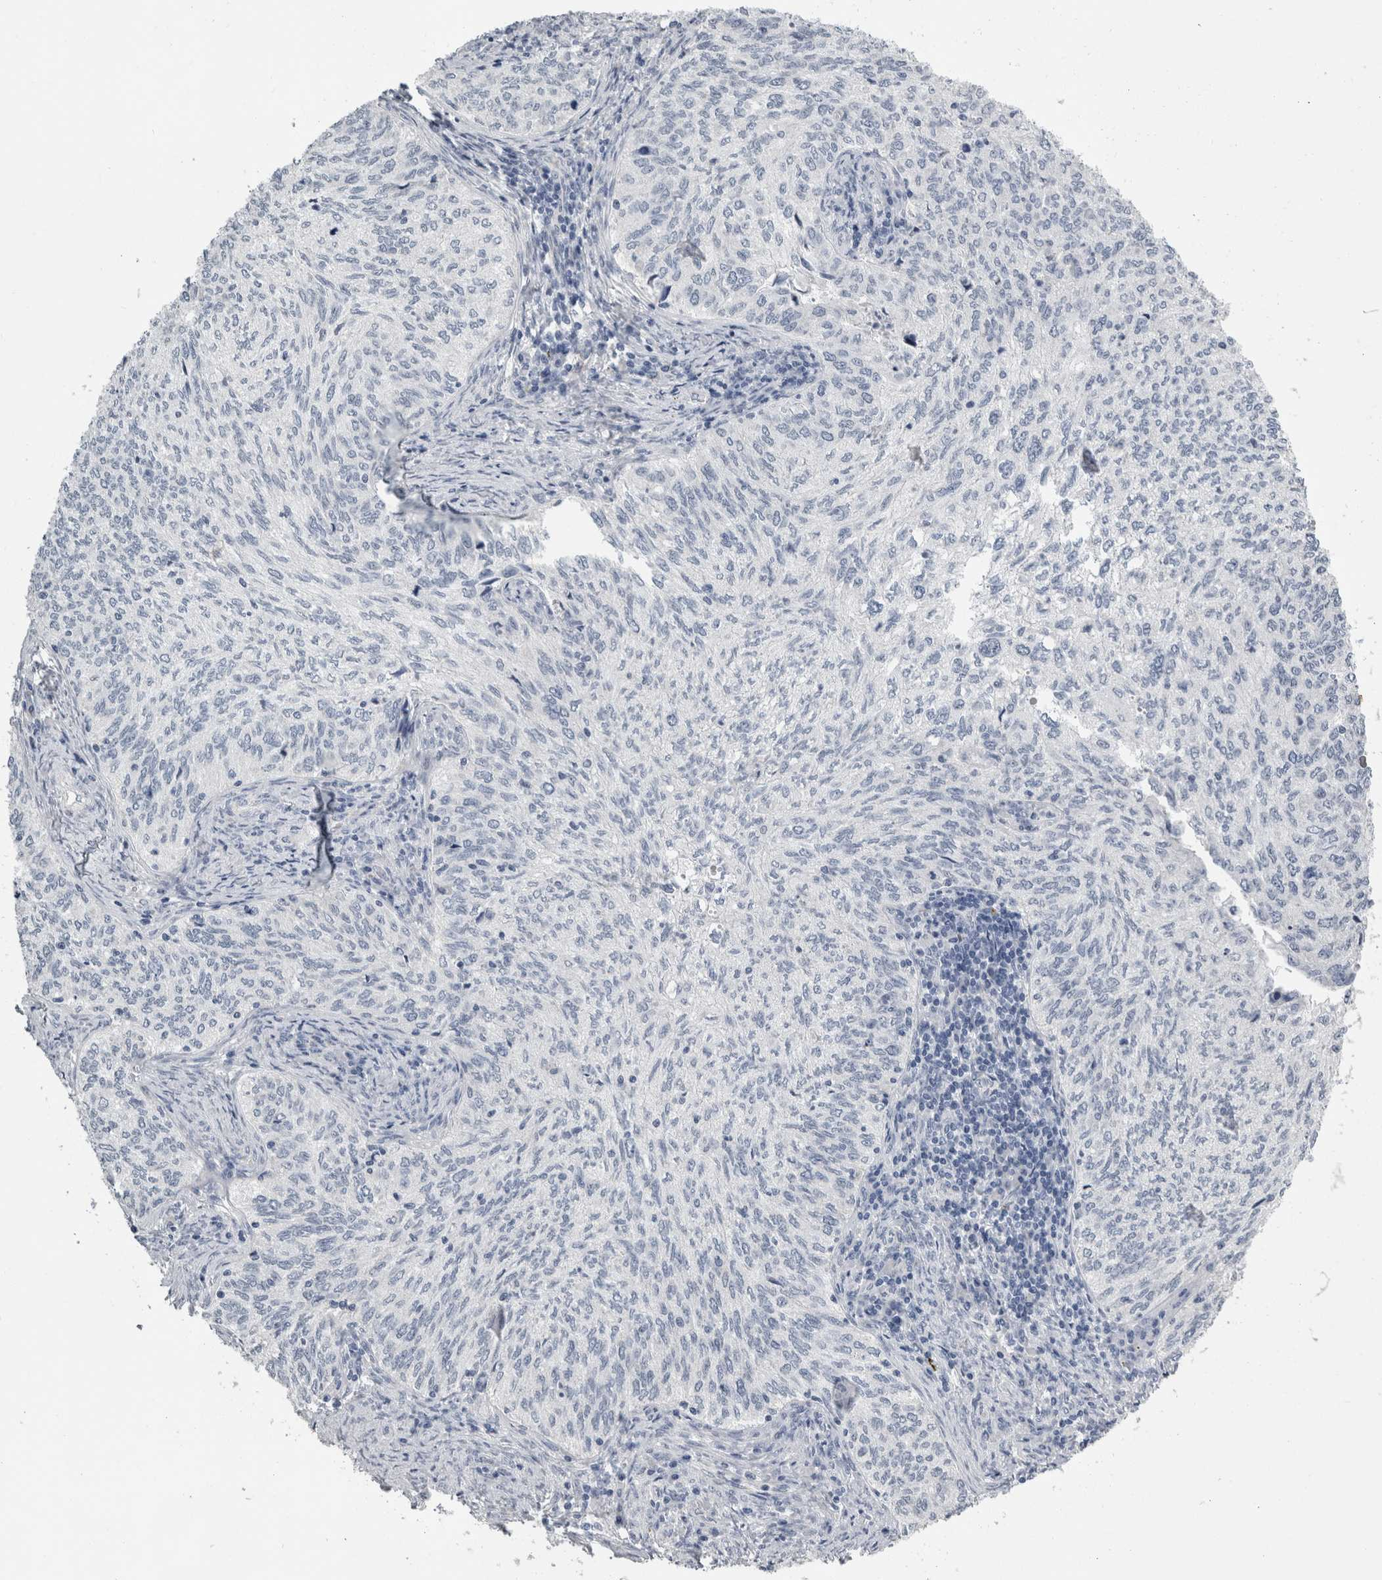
{"staining": {"intensity": "negative", "quantity": "none", "location": "none"}, "tissue": "cervical cancer", "cell_type": "Tumor cells", "image_type": "cancer", "snomed": [{"axis": "morphology", "description": "Squamous cell carcinoma, NOS"}, {"axis": "topography", "description": "Cervix"}], "caption": "Immunohistochemistry micrograph of neoplastic tissue: human cervical cancer (squamous cell carcinoma) stained with DAB shows no significant protein expression in tumor cells.", "gene": "FXYD7", "patient": {"sex": "female", "age": 30}}